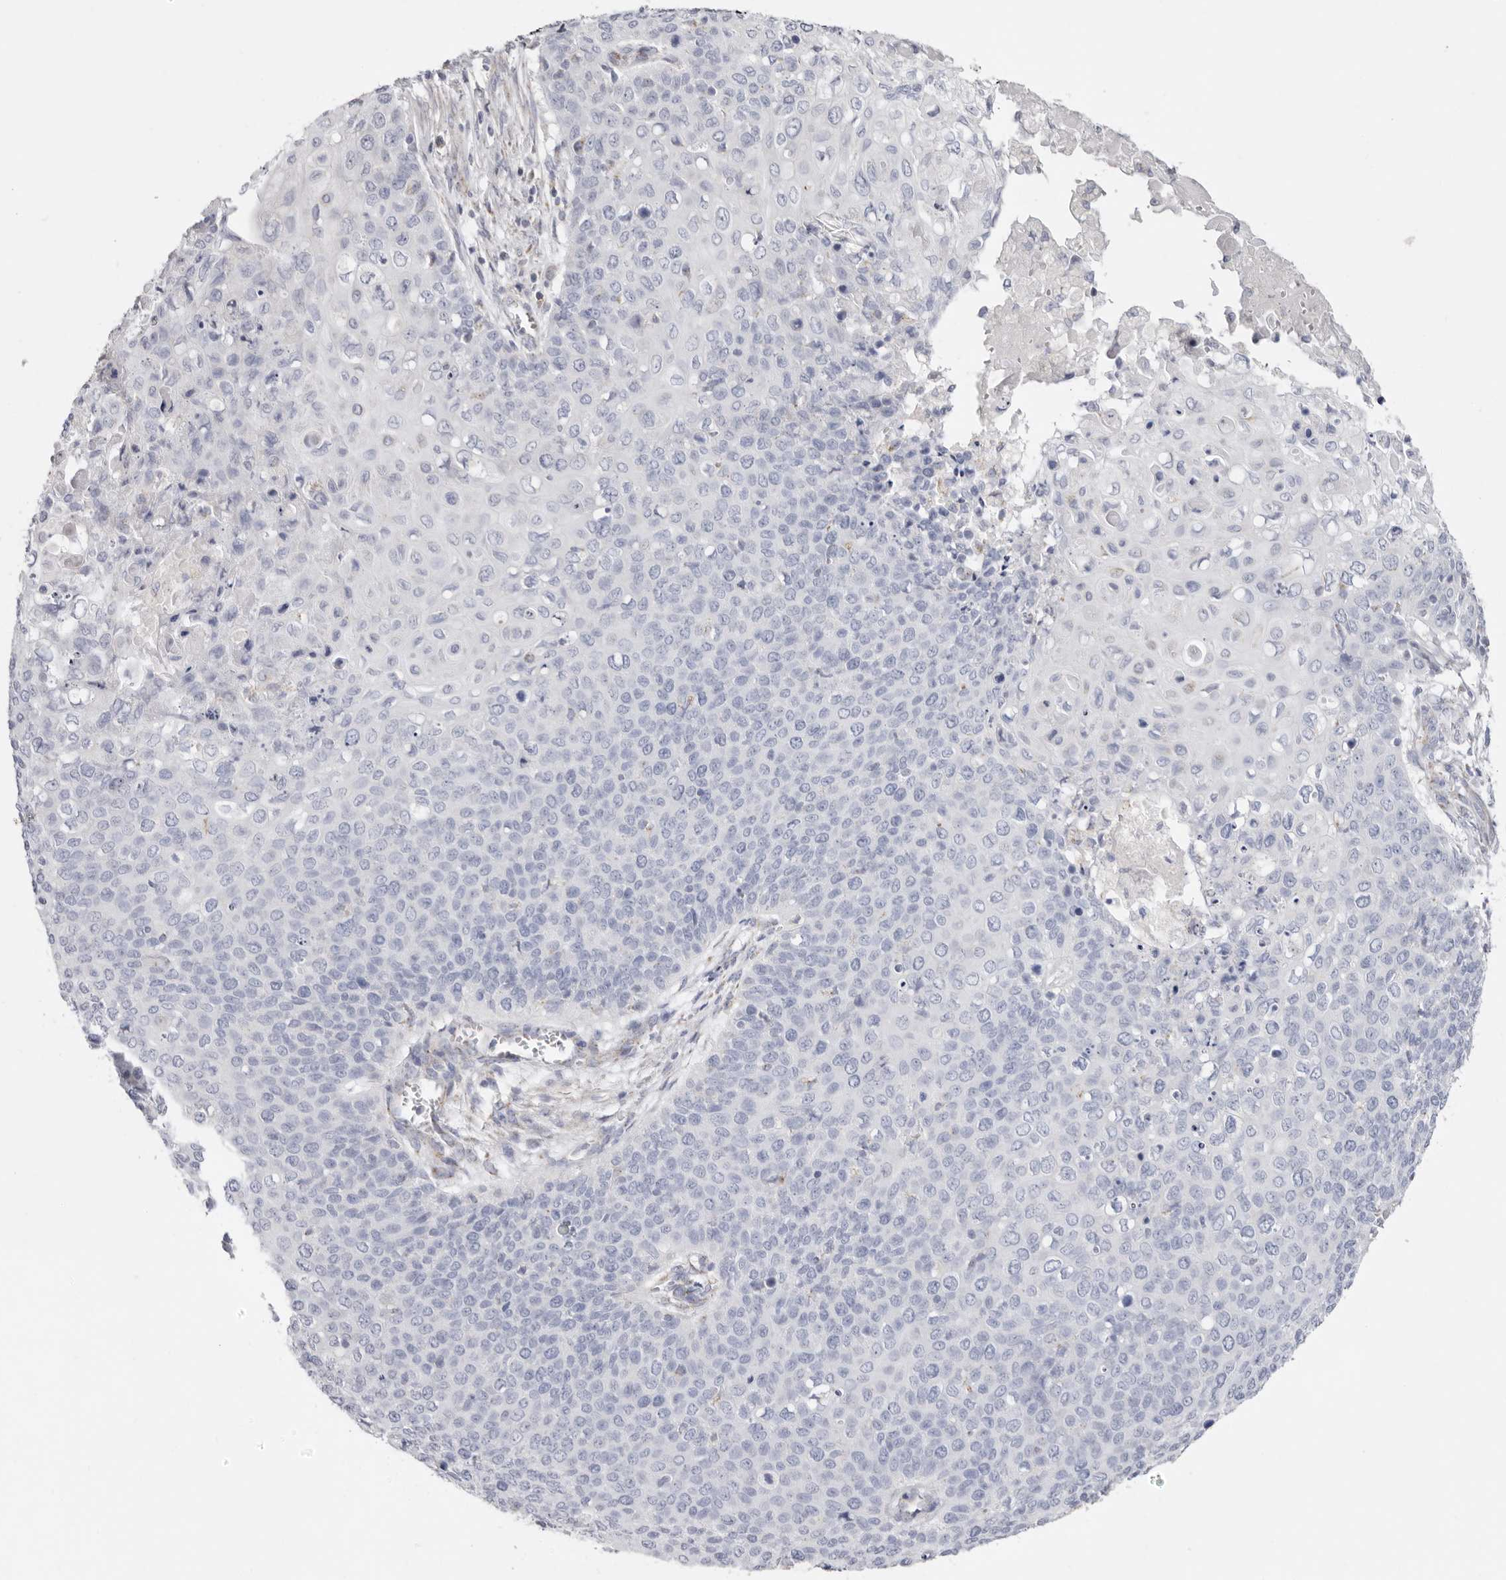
{"staining": {"intensity": "weak", "quantity": "<25%", "location": "cytoplasmic/membranous"}, "tissue": "cervical cancer", "cell_type": "Tumor cells", "image_type": "cancer", "snomed": [{"axis": "morphology", "description": "Squamous cell carcinoma, NOS"}, {"axis": "topography", "description": "Cervix"}], "caption": "Human cervical cancer (squamous cell carcinoma) stained for a protein using immunohistochemistry (IHC) shows no expression in tumor cells.", "gene": "RSPO2", "patient": {"sex": "female", "age": 39}}